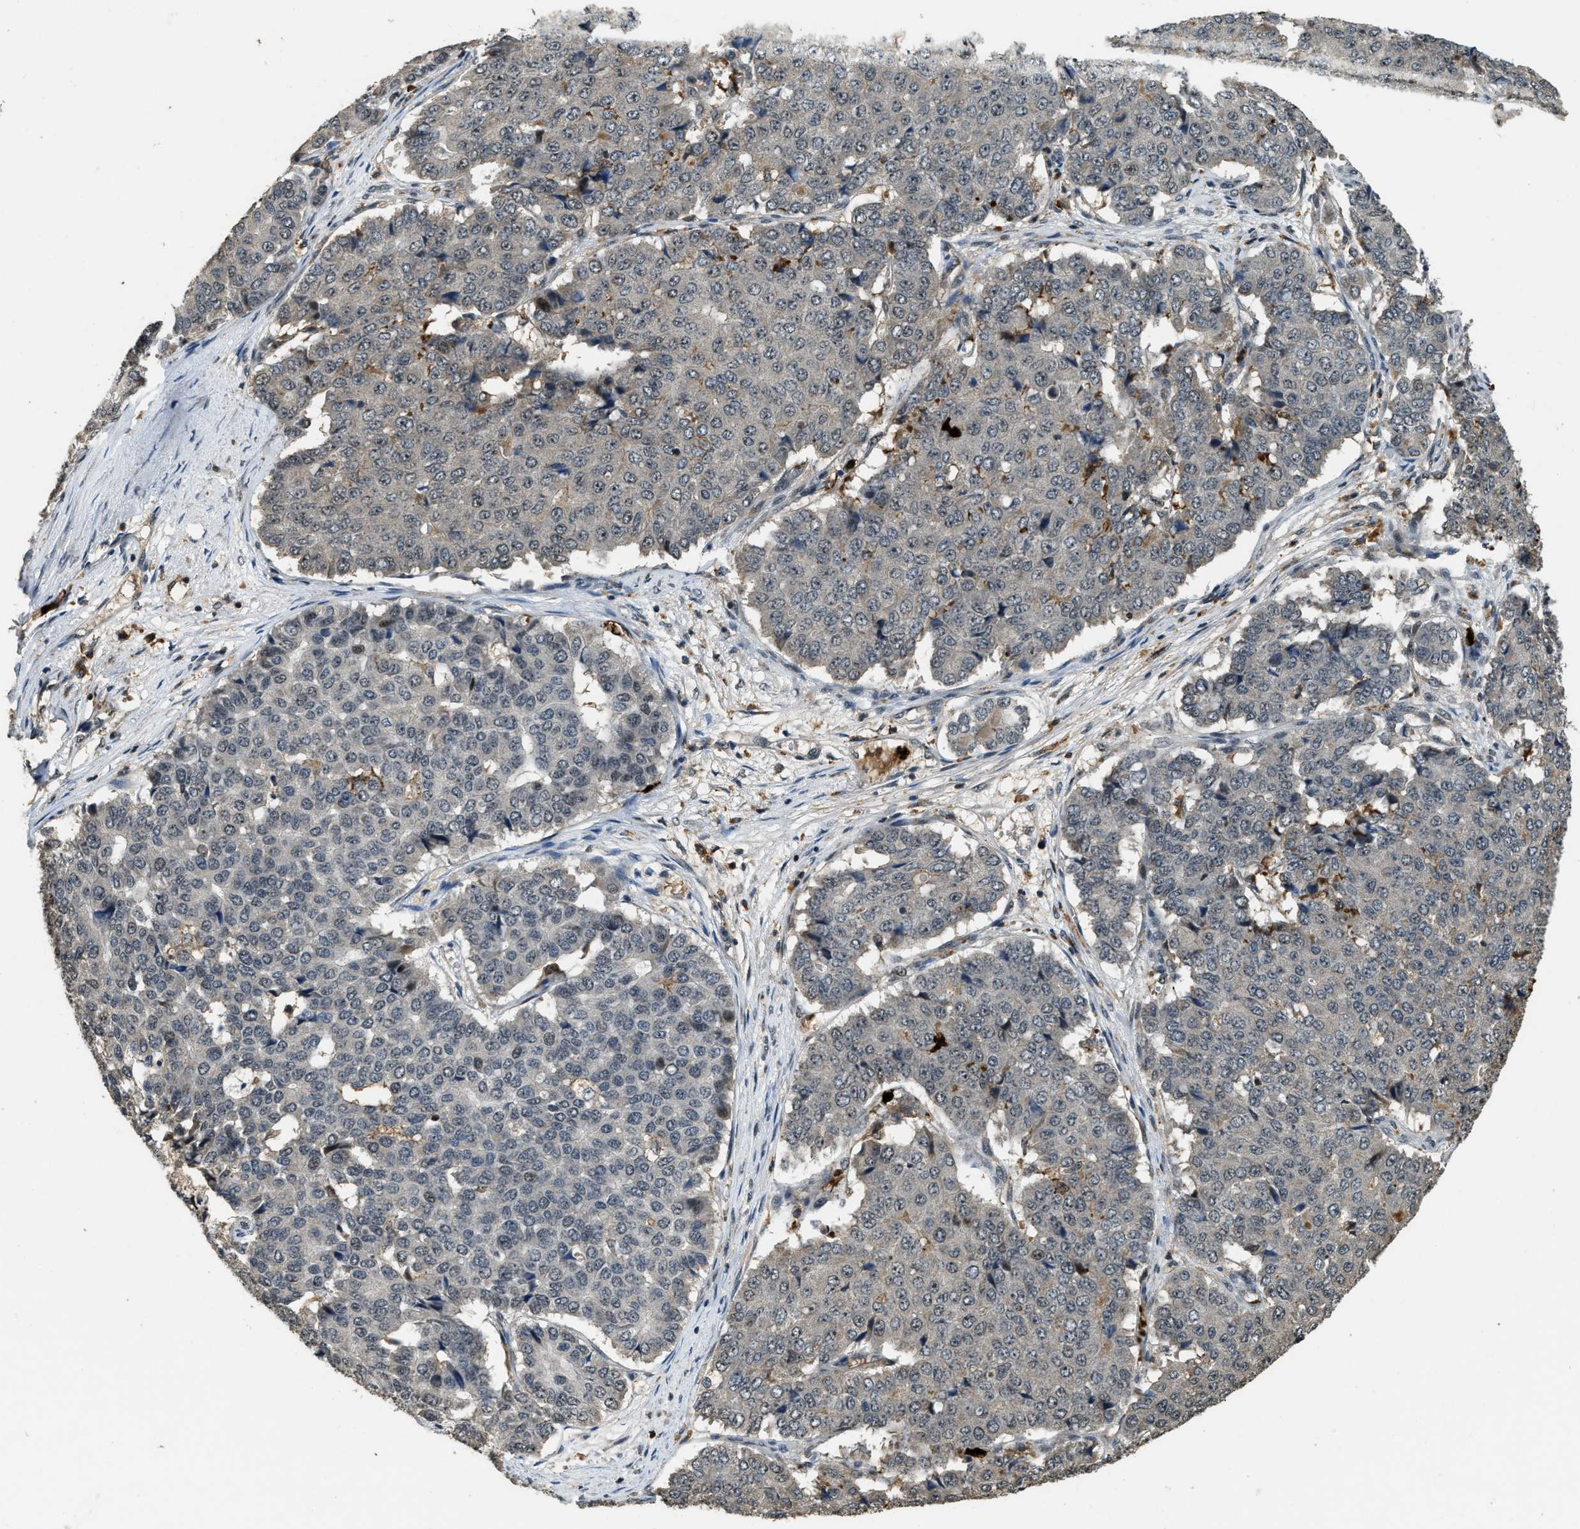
{"staining": {"intensity": "moderate", "quantity": "25%-75%", "location": "cytoplasmic/membranous,nuclear"}, "tissue": "pancreatic cancer", "cell_type": "Tumor cells", "image_type": "cancer", "snomed": [{"axis": "morphology", "description": "Adenocarcinoma, NOS"}, {"axis": "topography", "description": "Pancreas"}], "caption": "Immunohistochemical staining of pancreatic adenocarcinoma exhibits medium levels of moderate cytoplasmic/membranous and nuclear staining in about 25%-75% of tumor cells.", "gene": "RNF141", "patient": {"sex": "male", "age": 50}}